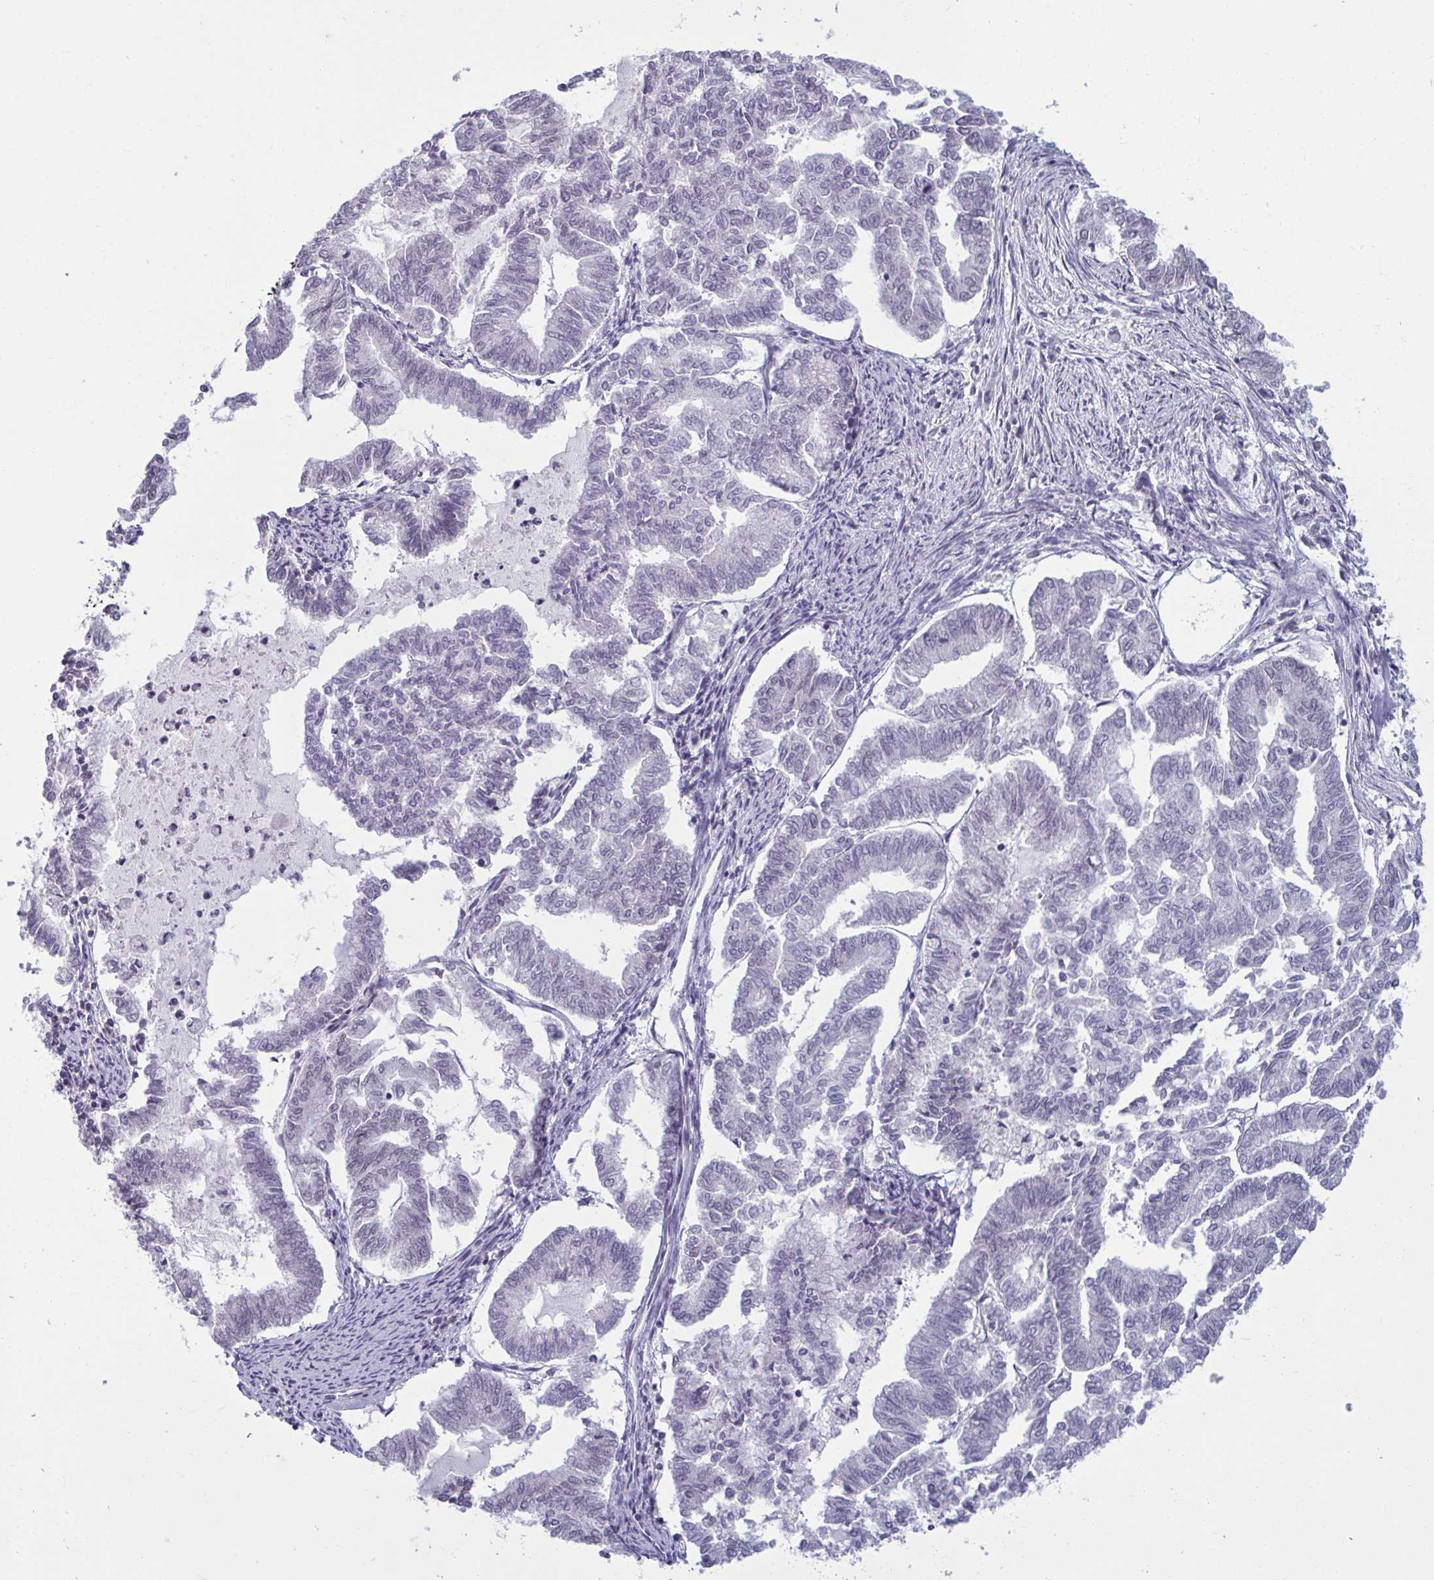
{"staining": {"intensity": "negative", "quantity": "none", "location": "none"}, "tissue": "endometrial cancer", "cell_type": "Tumor cells", "image_type": "cancer", "snomed": [{"axis": "morphology", "description": "Adenocarcinoma, NOS"}, {"axis": "topography", "description": "Endometrium"}], "caption": "DAB (3,3'-diaminobenzidine) immunohistochemical staining of adenocarcinoma (endometrial) shows no significant expression in tumor cells.", "gene": "RNASEH1", "patient": {"sex": "female", "age": 79}}